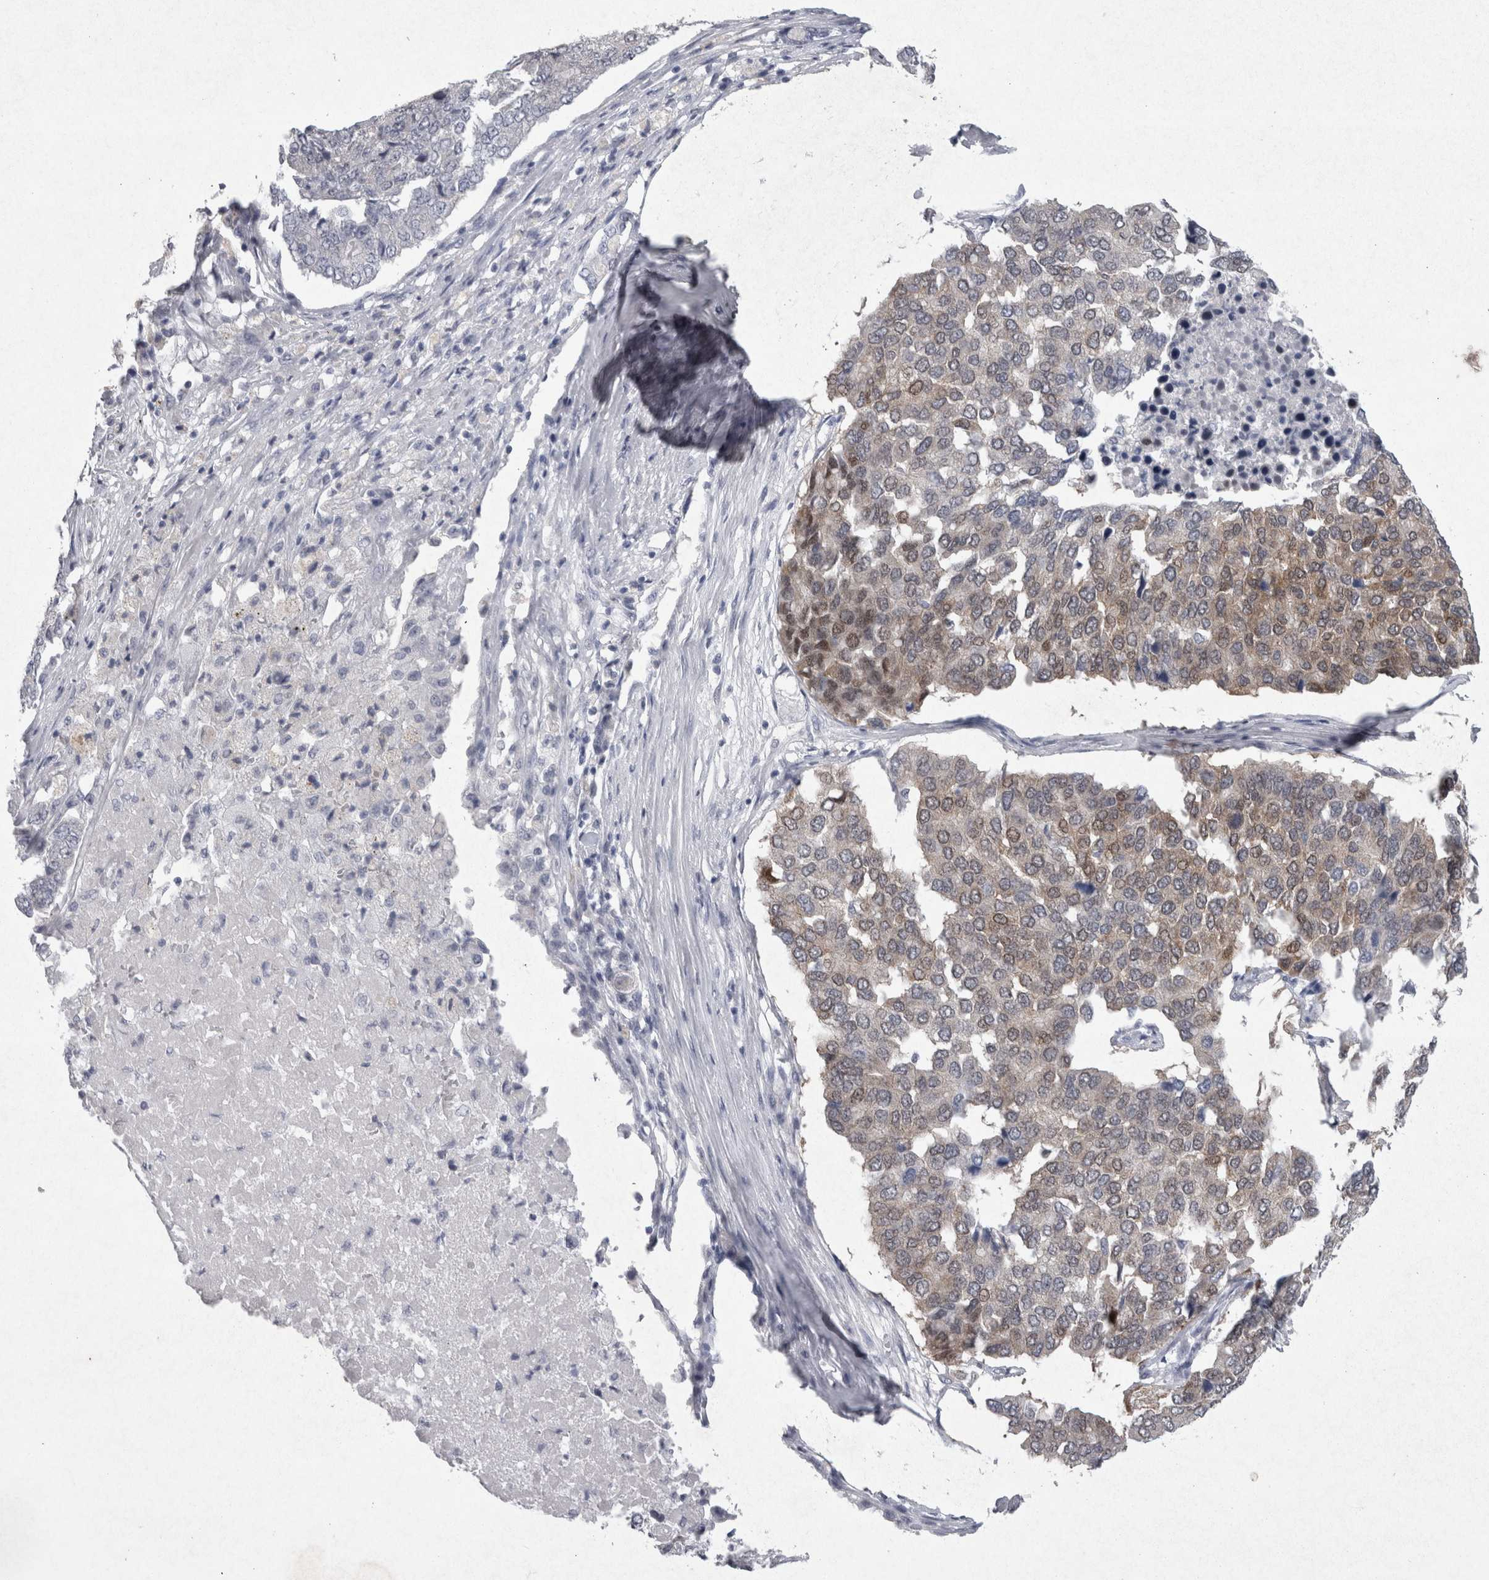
{"staining": {"intensity": "weak", "quantity": ">75%", "location": "cytoplasmic/membranous,nuclear"}, "tissue": "pancreatic cancer", "cell_type": "Tumor cells", "image_type": "cancer", "snomed": [{"axis": "morphology", "description": "Adenocarcinoma, NOS"}, {"axis": "topography", "description": "Pancreas"}], "caption": "A brown stain labels weak cytoplasmic/membranous and nuclear expression of a protein in human adenocarcinoma (pancreatic) tumor cells.", "gene": "PDX1", "patient": {"sex": "male", "age": 50}}